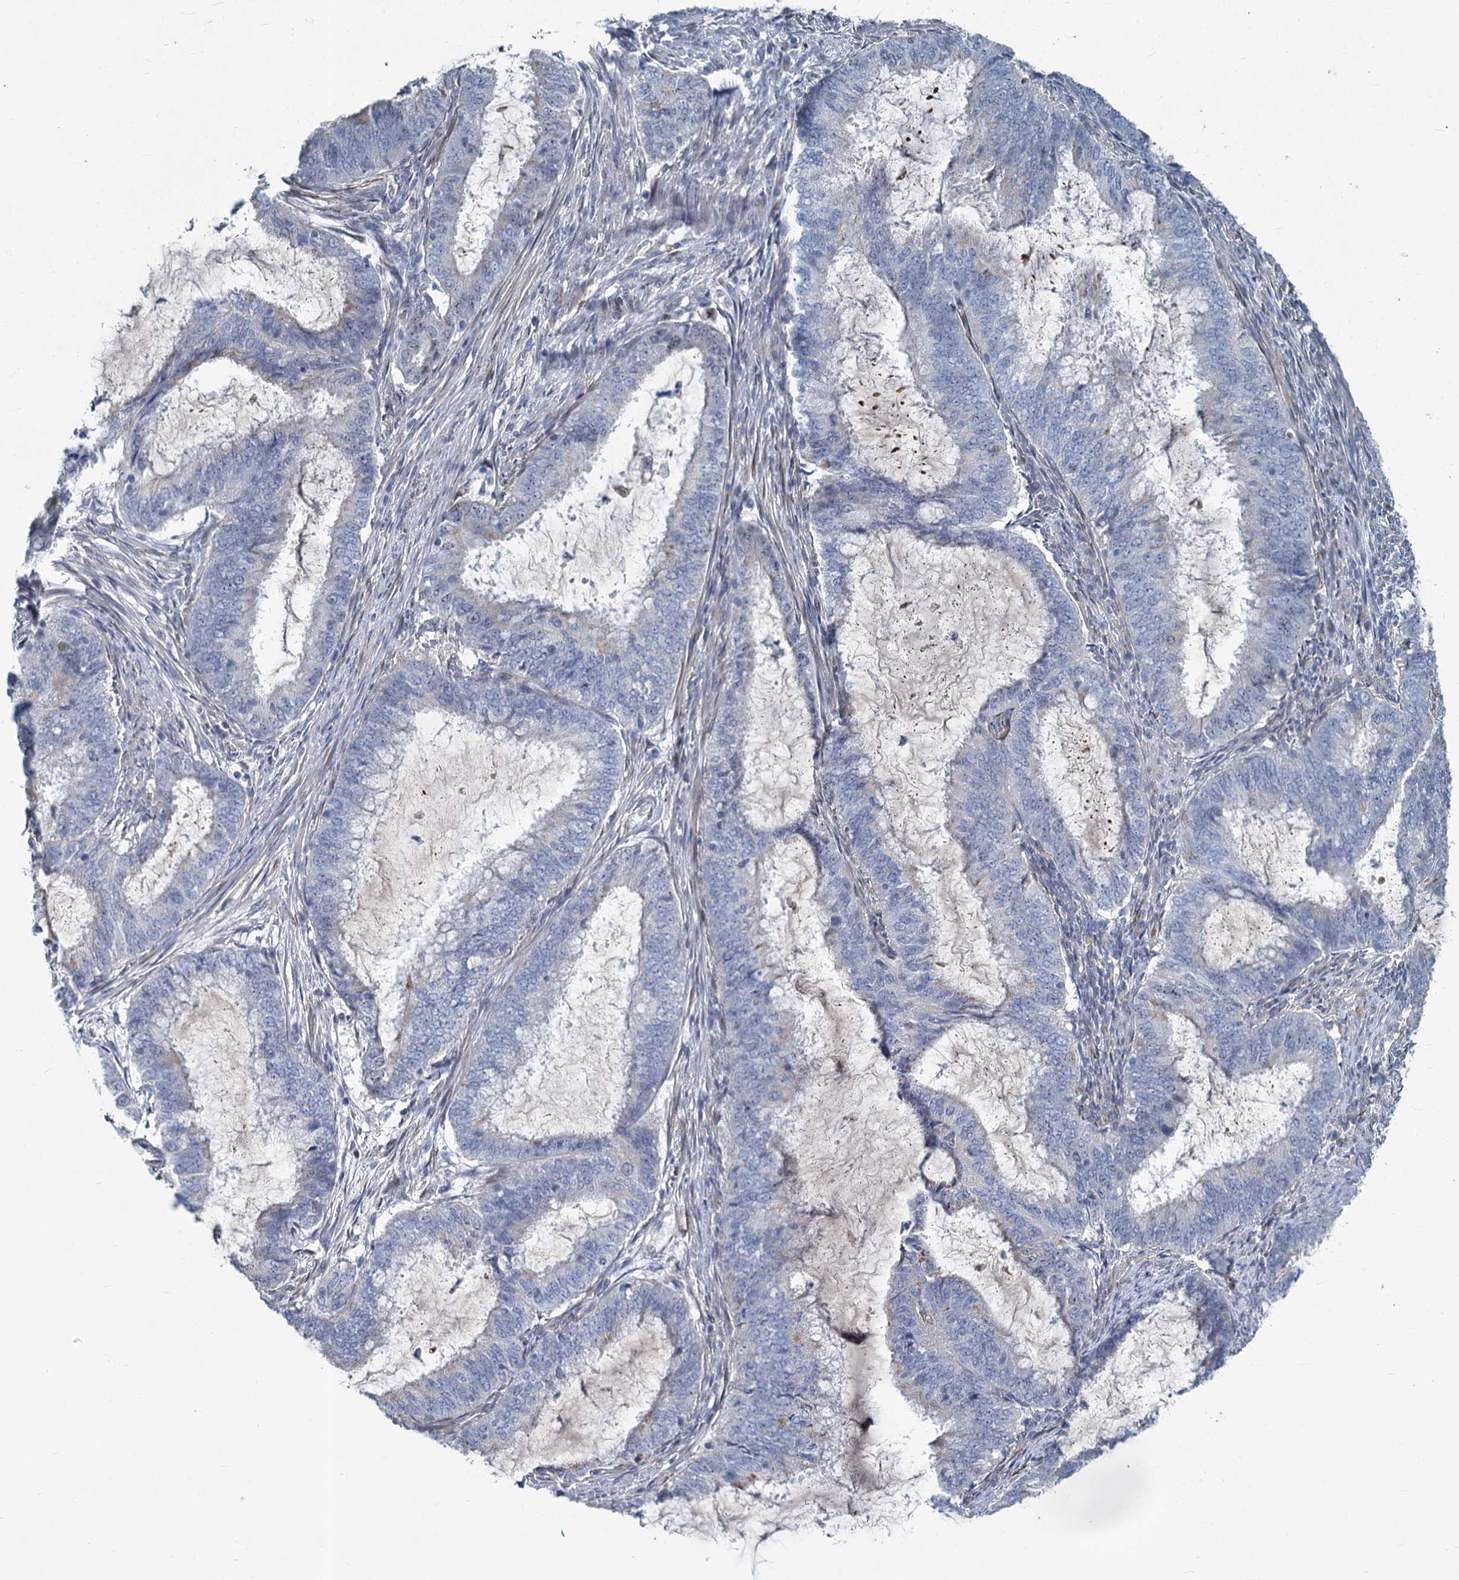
{"staining": {"intensity": "negative", "quantity": "none", "location": "none"}, "tissue": "endometrial cancer", "cell_type": "Tumor cells", "image_type": "cancer", "snomed": [{"axis": "morphology", "description": "Adenocarcinoma, NOS"}, {"axis": "topography", "description": "Endometrium"}], "caption": "The image displays no staining of tumor cells in endometrial cancer.", "gene": "ASXL3", "patient": {"sex": "female", "age": 51}}